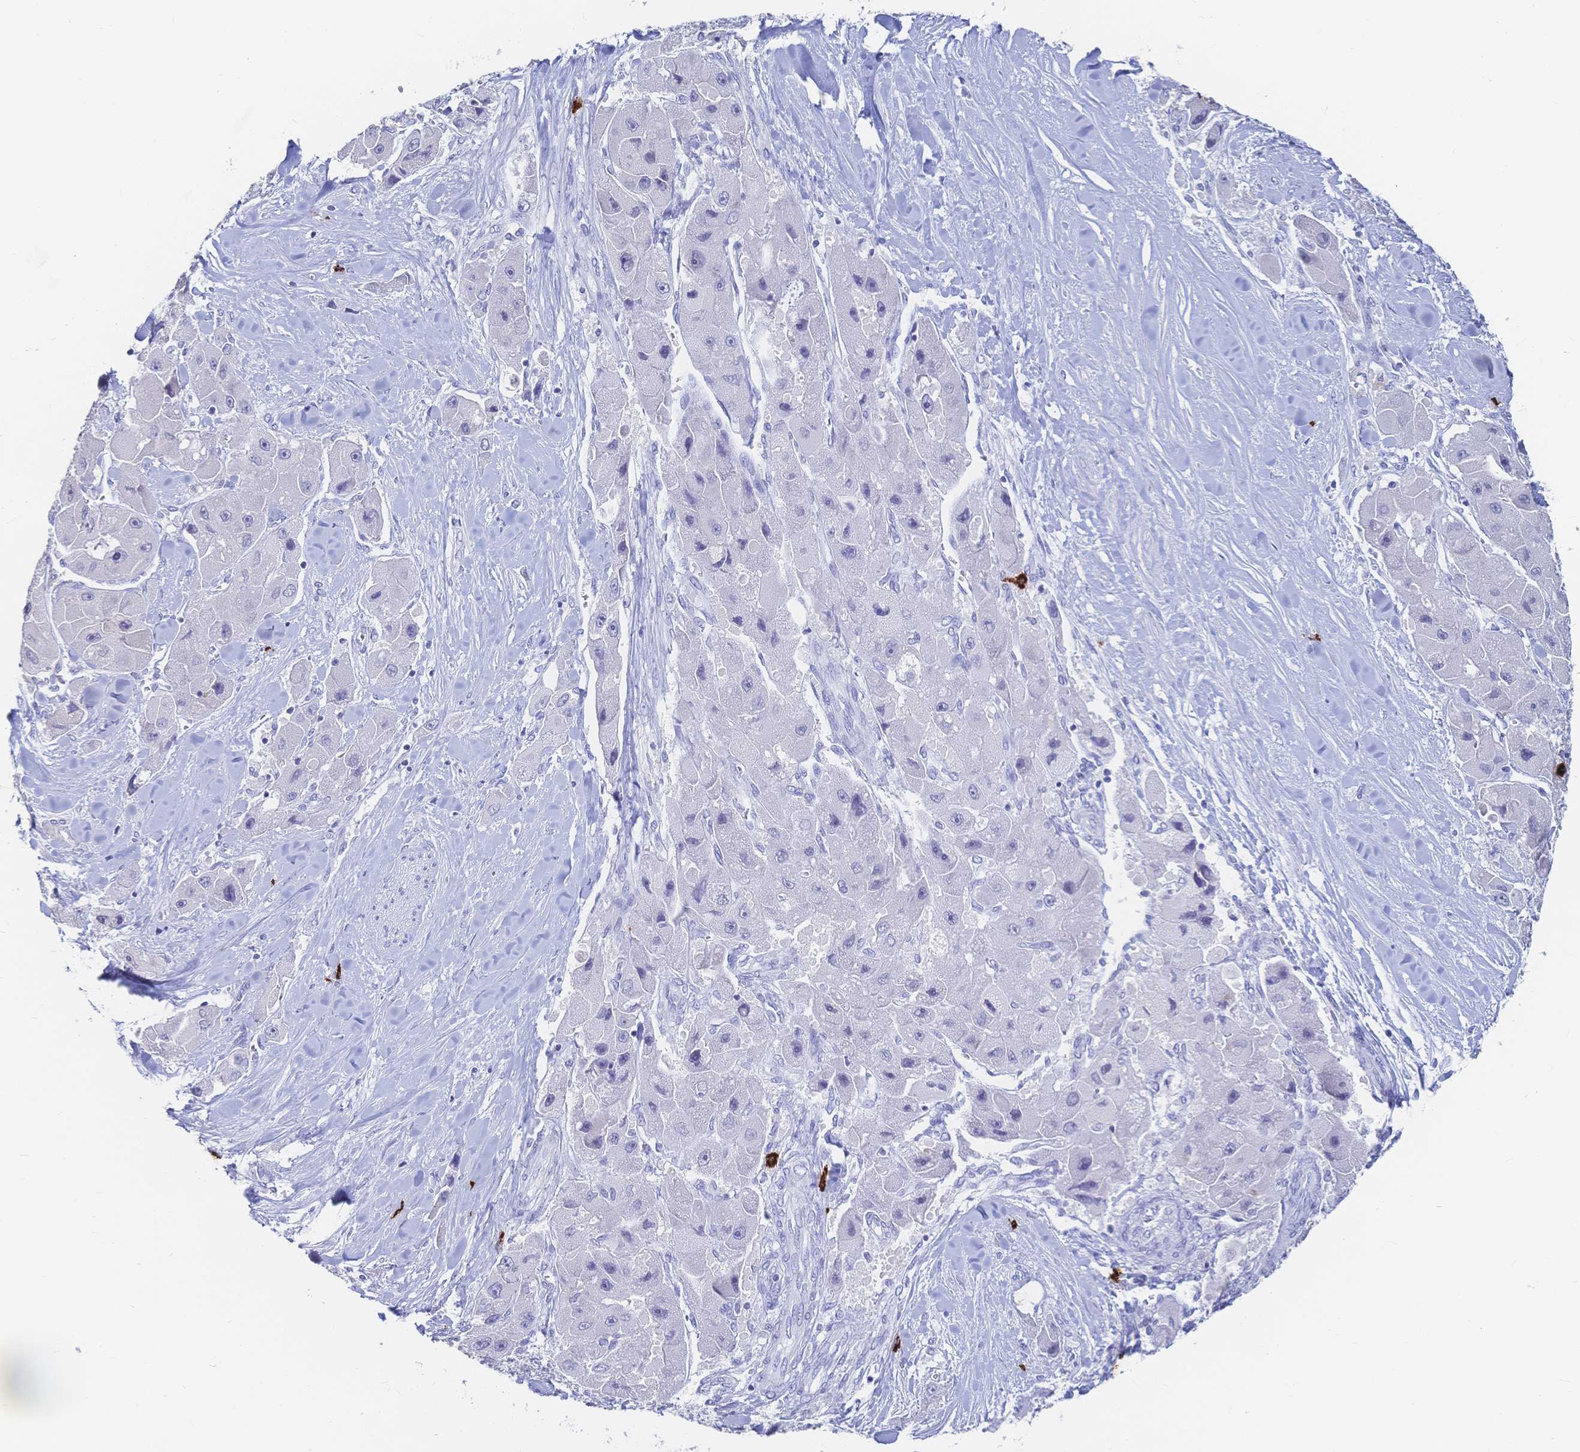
{"staining": {"intensity": "negative", "quantity": "none", "location": "none"}, "tissue": "liver cancer", "cell_type": "Tumor cells", "image_type": "cancer", "snomed": [{"axis": "morphology", "description": "Carcinoma, Hepatocellular, NOS"}, {"axis": "topography", "description": "Liver"}], "caption": "High magnification brightfield microscopy of hepatocellular carcinoma (liver) stained with DAB (3,3'-diaminobenzidine) (brown) and counterstained with hematoxylin (blue): tumor cells show no significant staining.", "gene": "IL2RB", "patient": {"sex": "male", "age": 24}}